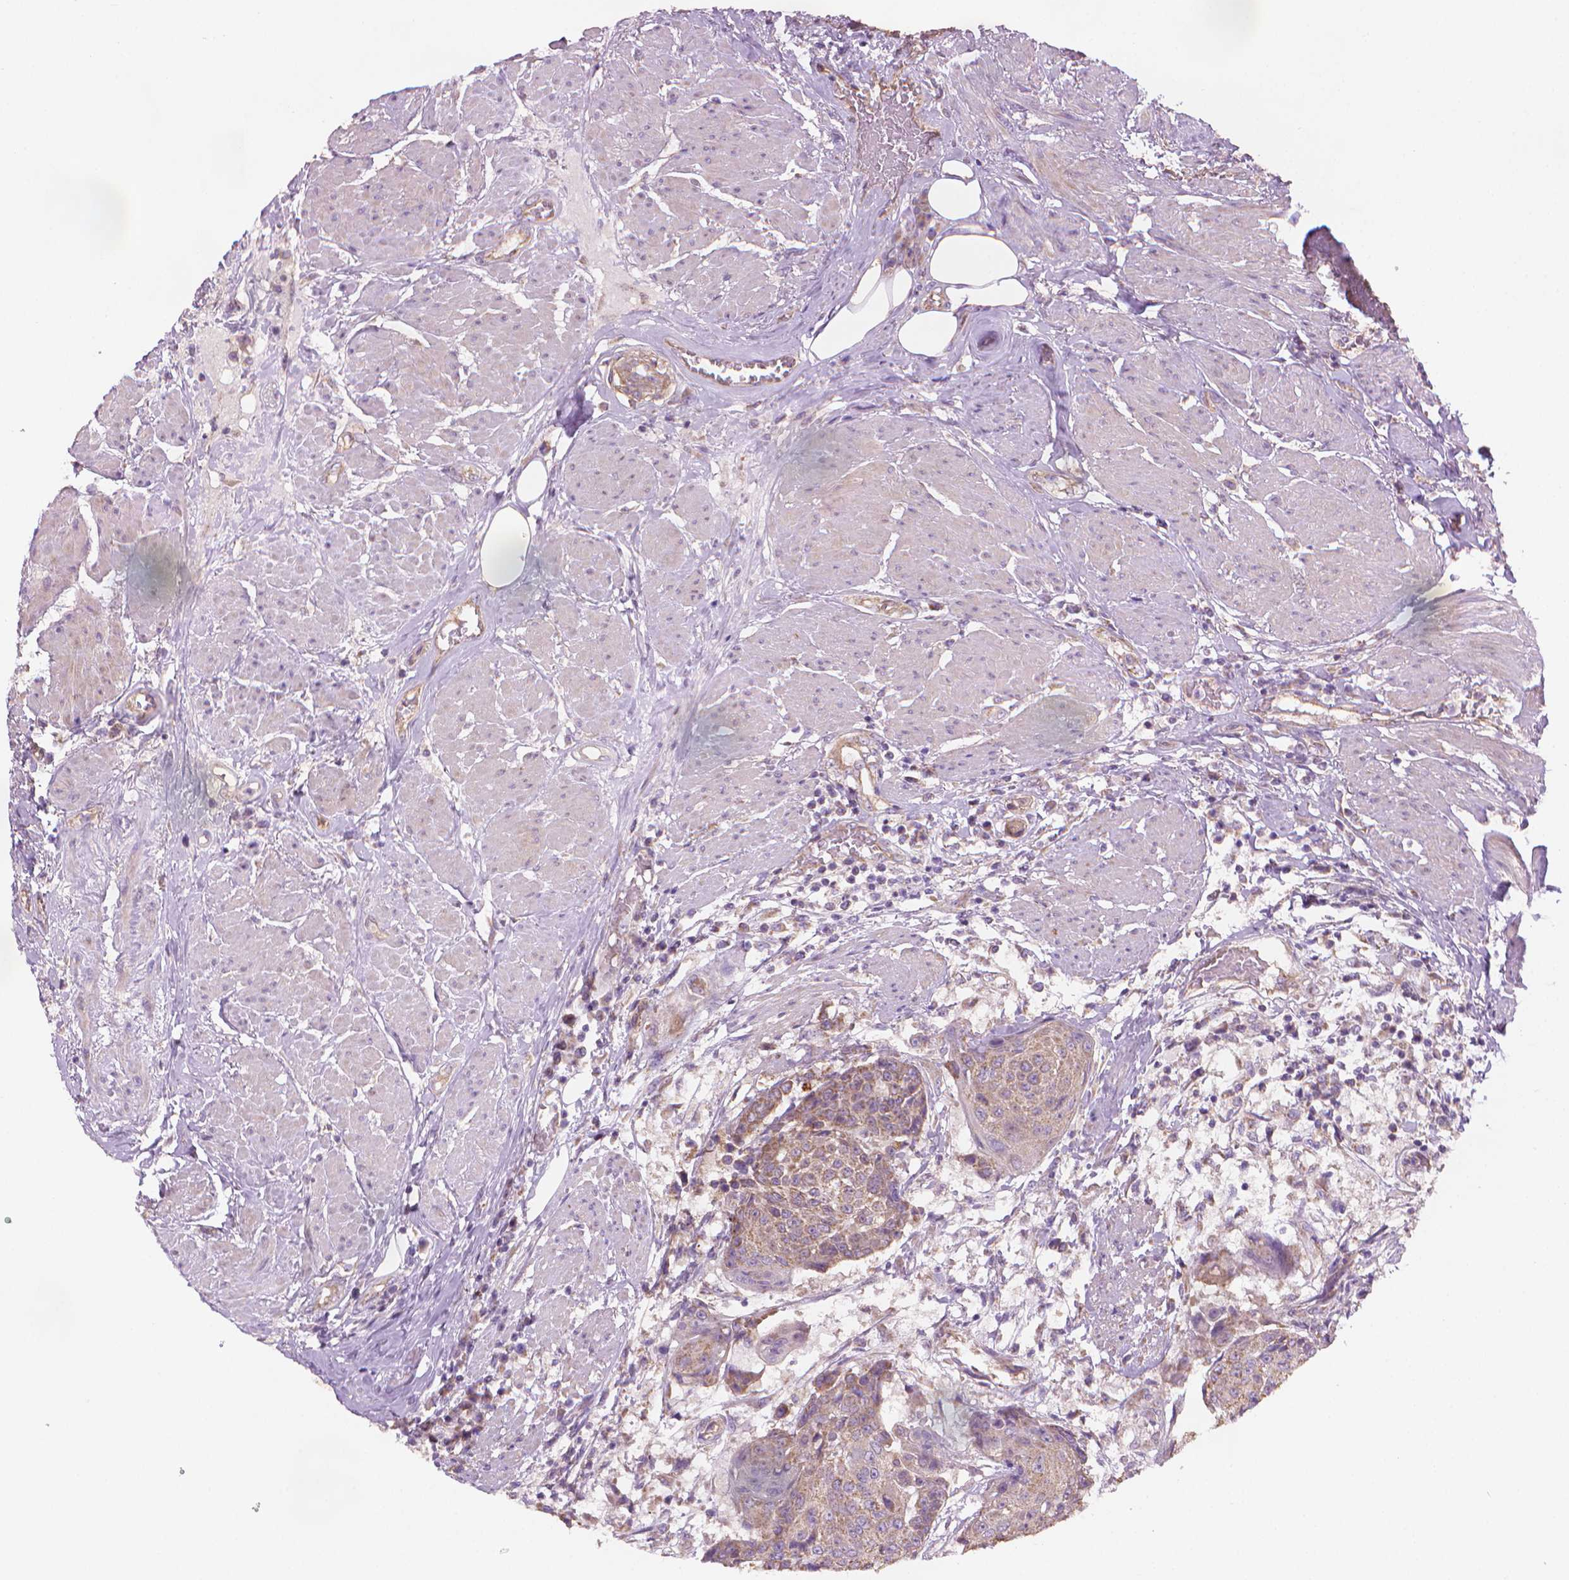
{"staining": {"intensity": "moderate", "quantity": "25%-75%", "location": "cytoplasmic/membranous"}, "tissue": "urothelial cancer", "cell_type": "Tumor cells", "image_type": "cancer", "snomed": [{"axis": "morphology", "description": "Urothelial carcinoma, High grade"}, {"axis": "topography", "description": "Urinary bladder"}], "caption": "Urothelial cancer stained with a protein marker displays moderate staining in tumor cells.", "gene": "TTC29", "patient": {"sex": "female", "age": 63}}